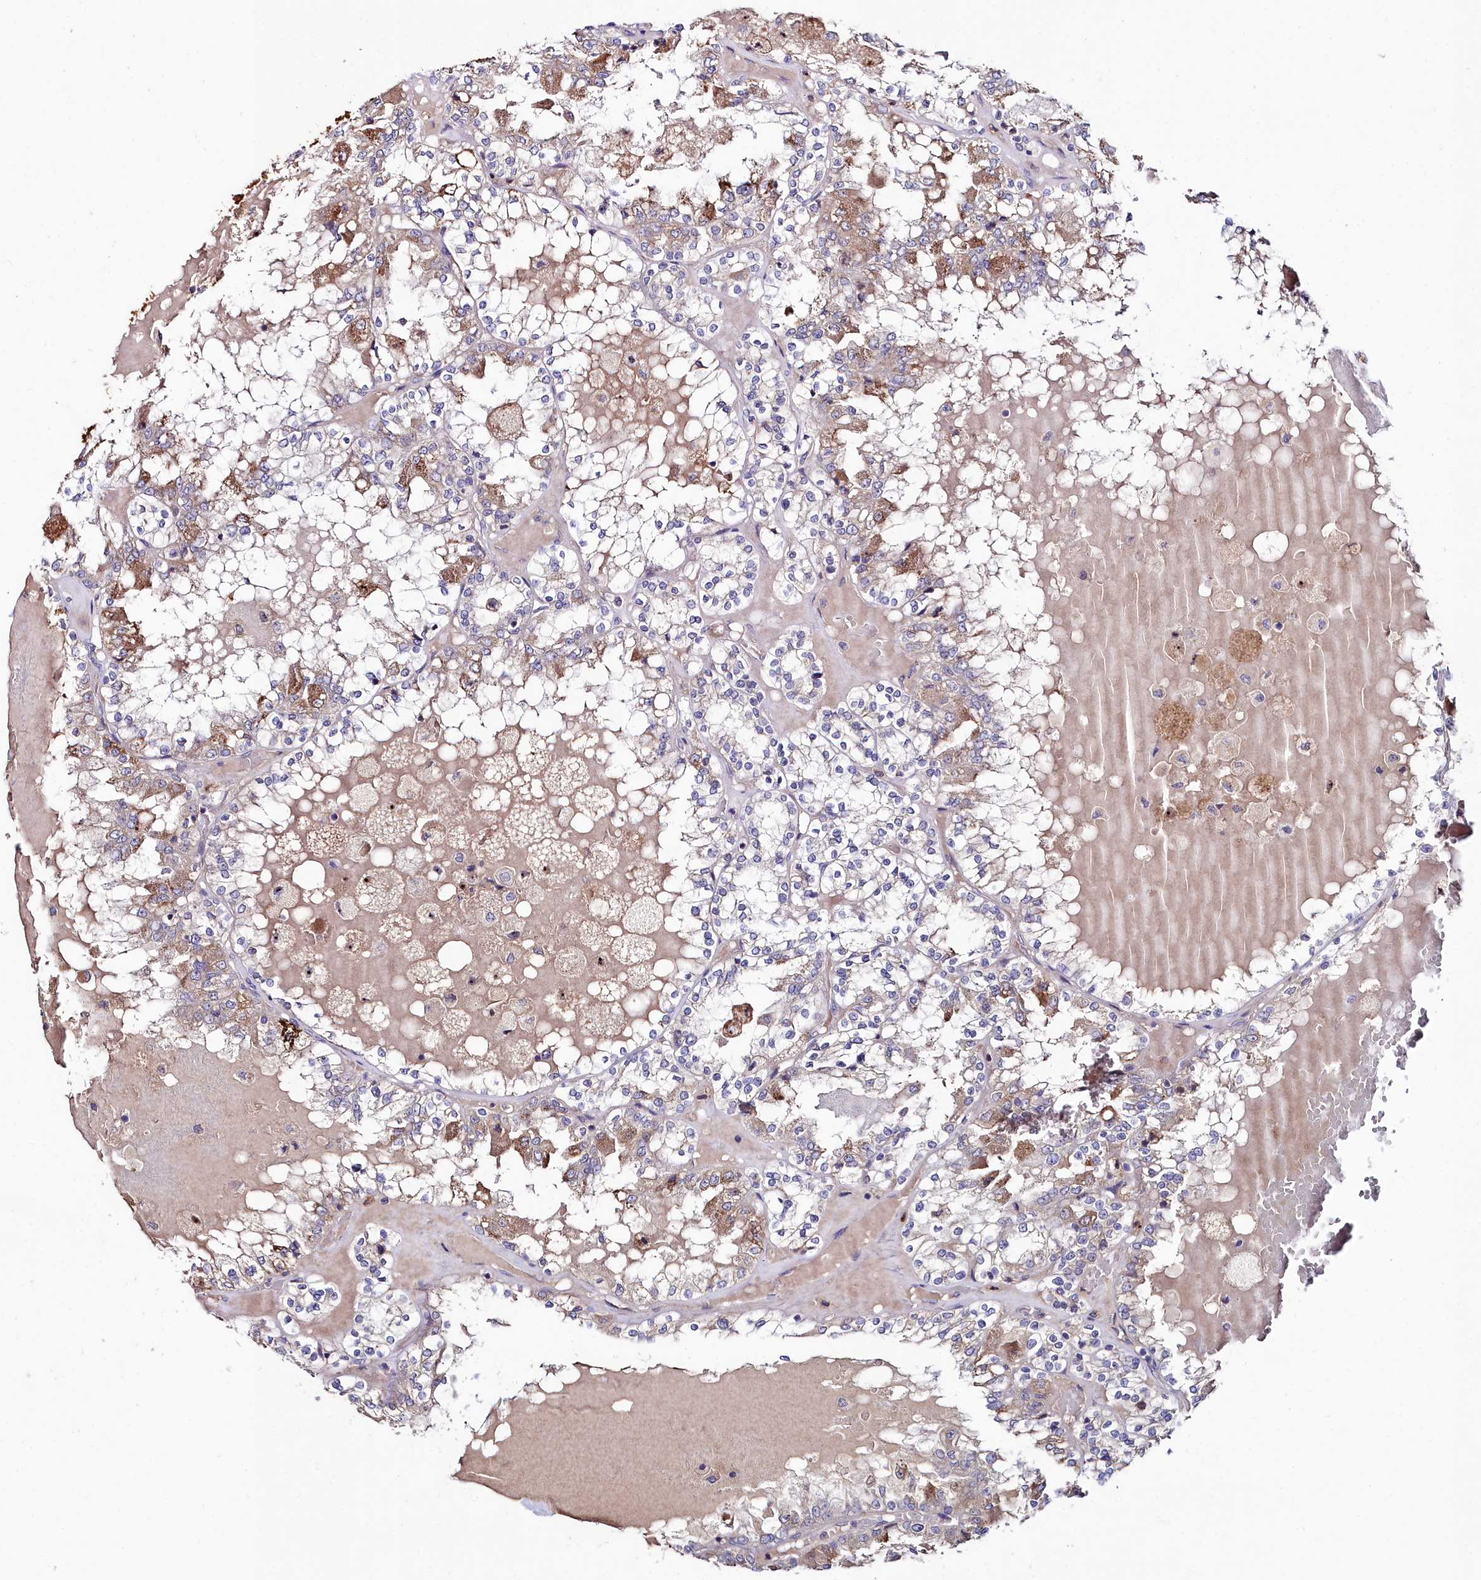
{"staining": {"intensity": "moderate", "quantity": "<25%", "location": "cytoplasmic/membranous"}, "tissue": "renal cancer", "cell_type": "Tumor cells", "image_type": "cancer", "snomed": [{"axis": "morphology", "description": "Adenocarcinoma, NOS"}, {"axis": "topography", "description": "Kidney"}], "caption": "Immunohistochemical staining of human adenocarcinoma (renal) exhibits moderate cytoplasmic/membranous protein positivity in approximately <25% of tumor cells.", "gene": "AMBRA1", "patient": {"sex": "female", "age": 56}}